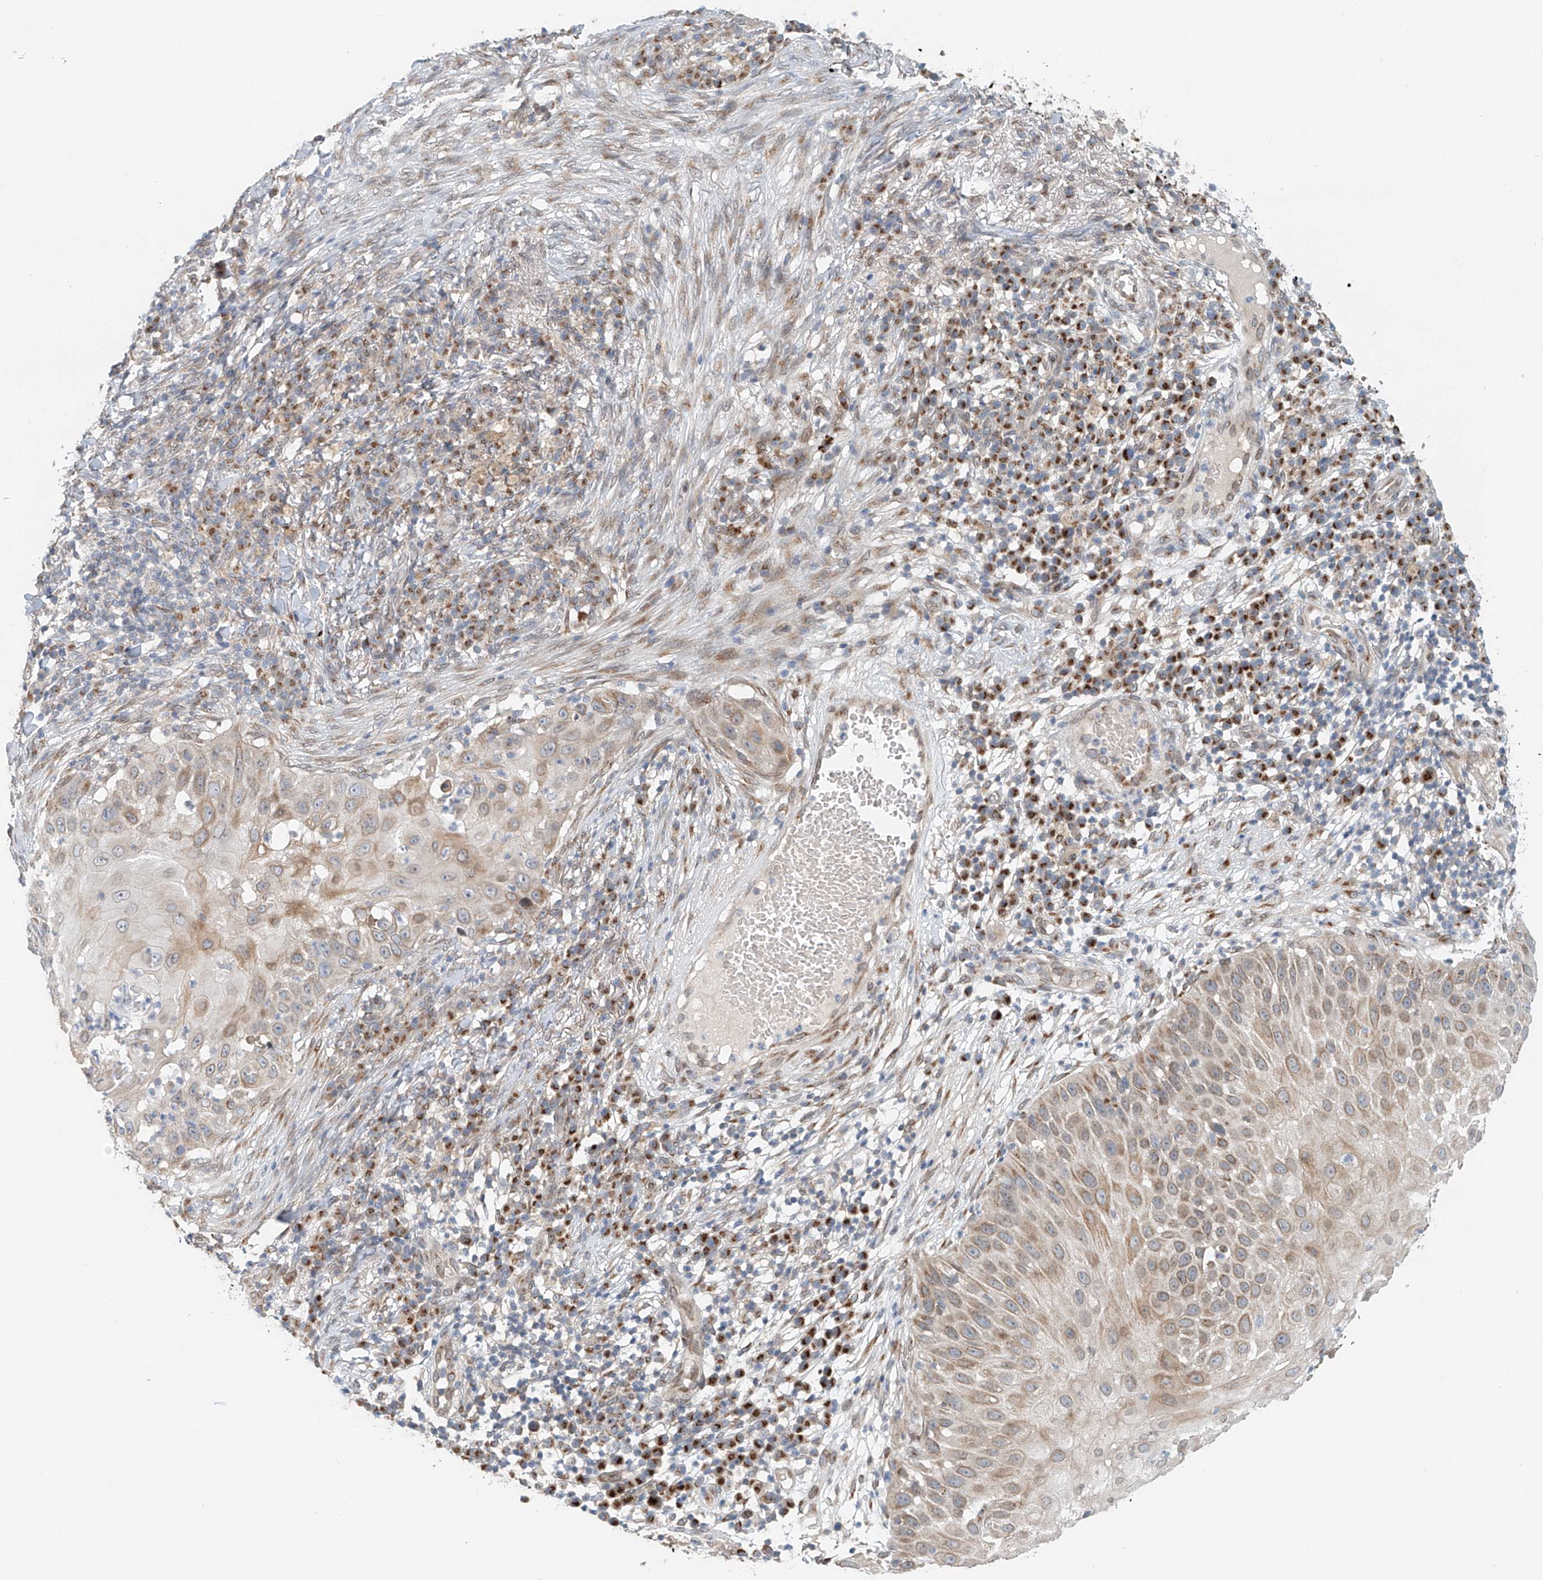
{"staining": {"intensity": "moderate", "quantity": "25%-75%", "location": "cytoplasmic/membranous"}, "tissue": "skin cancer", "cell_type": "Tumor cells", "image_type": "cancer", "snomed": [{"axis": "morphology", "description": "Squamous cell carcinoma, NOS"}, {"axis": "topography", "description": "Skin"}], "caption": "This is a micrograph of immunohistochemistry (IHC) staining of skin cancer (squamous cell carcinoma), which shows moderate staining in the cytoplasmic/membranous of tumor cells.", "gene": "STARD9", "patient": {"sex": "female", "age": 44}}